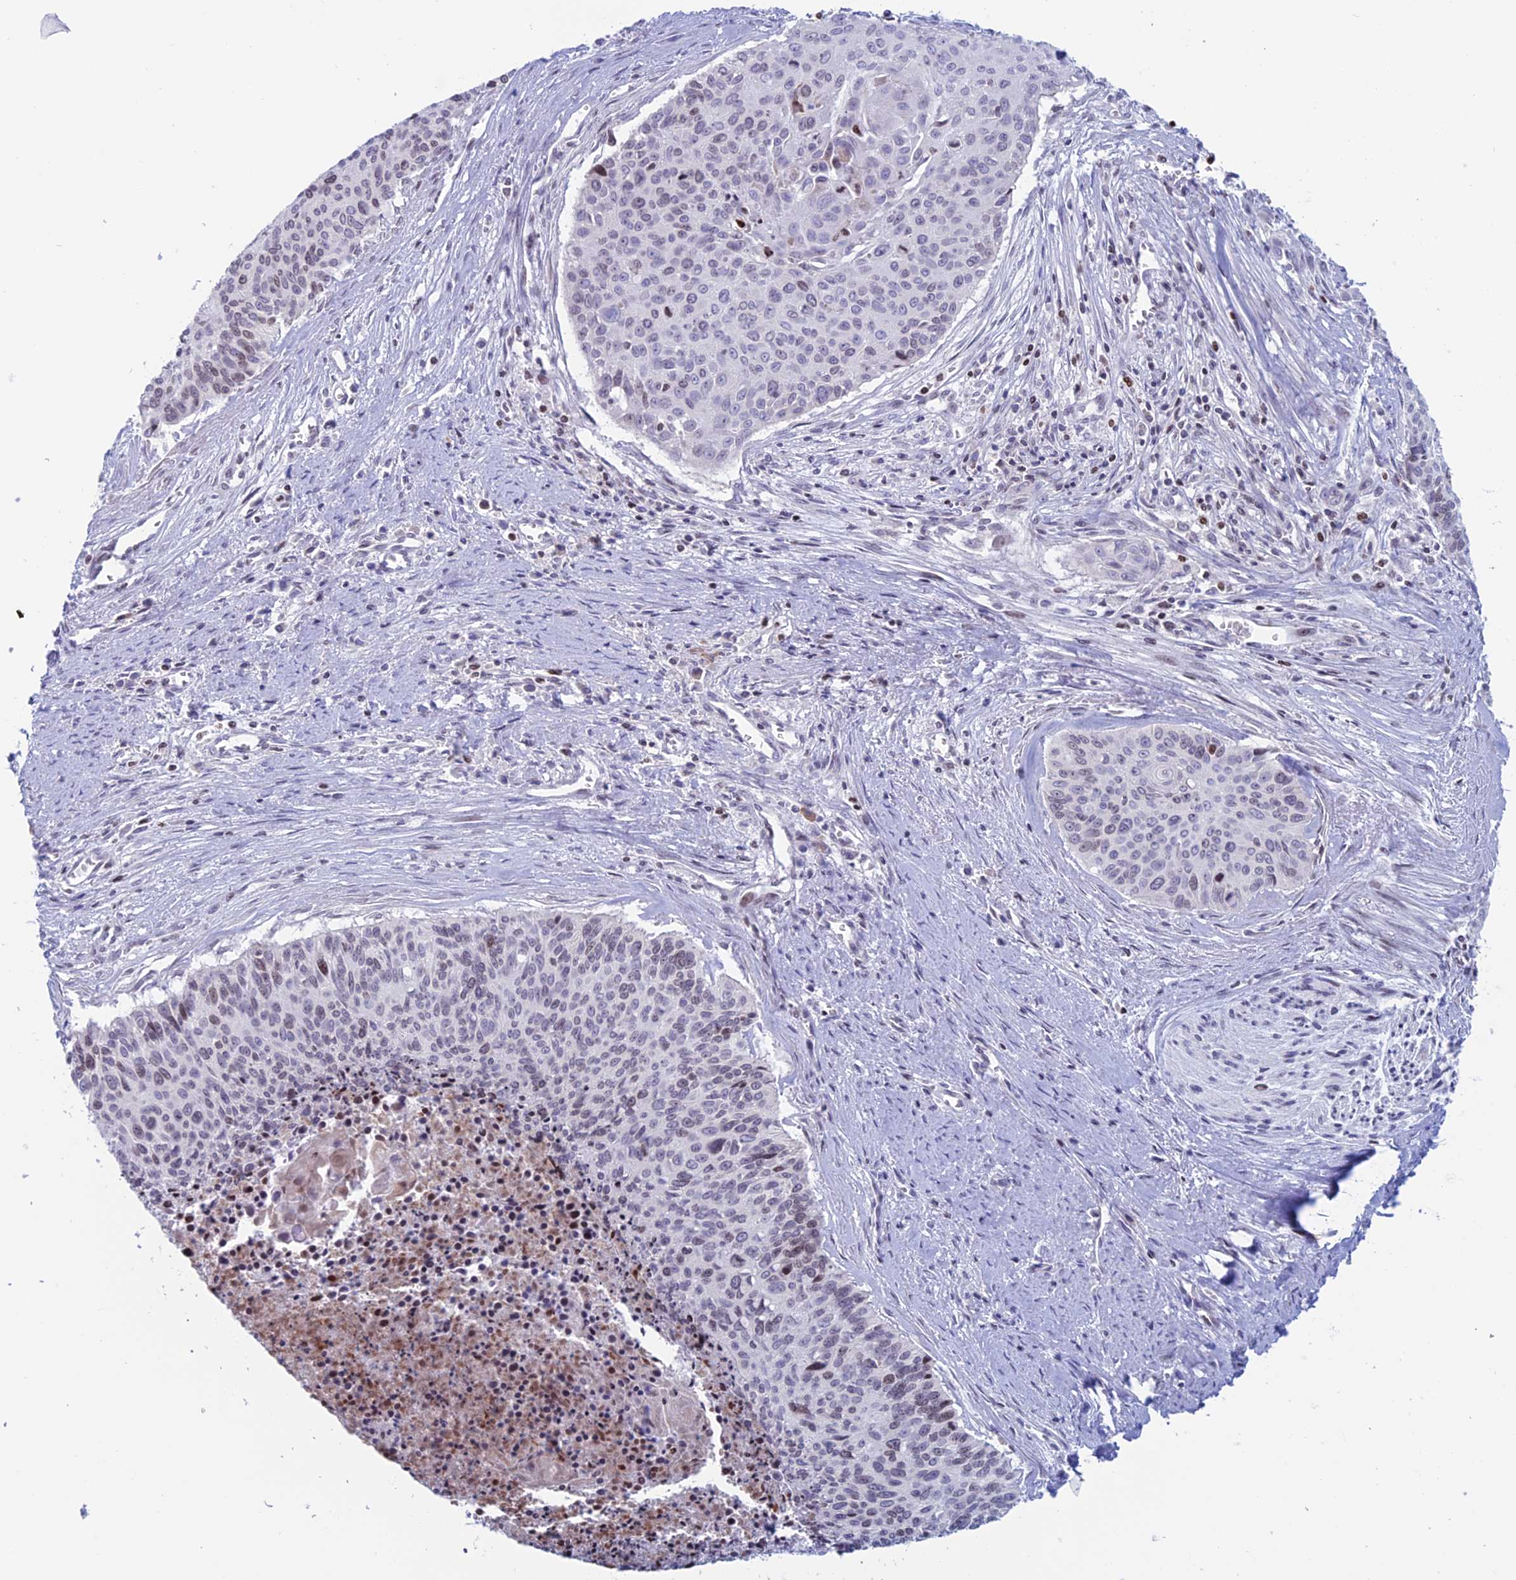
{"staining": {"intensity": "moderate", "quantity": "<25%", "location": "nuclear"}, "tissue": "cervical cancer", "cell_type": "Tumor cells", "image_type": "cancer", "snomed": [{"axis": "morphology", "description": "Squamous cell carcinoma, NOS"}, {"axis": "topography", "description": "Cervix"}], "caption": "Immunohistochemical staining of human cervical squamous cell carcinoma reveals low levels of moderate nuclear protein positivity in about <25% of tumor cells.", "gene": "CERS6", "patient": {"sex": "female", "age": 55}}